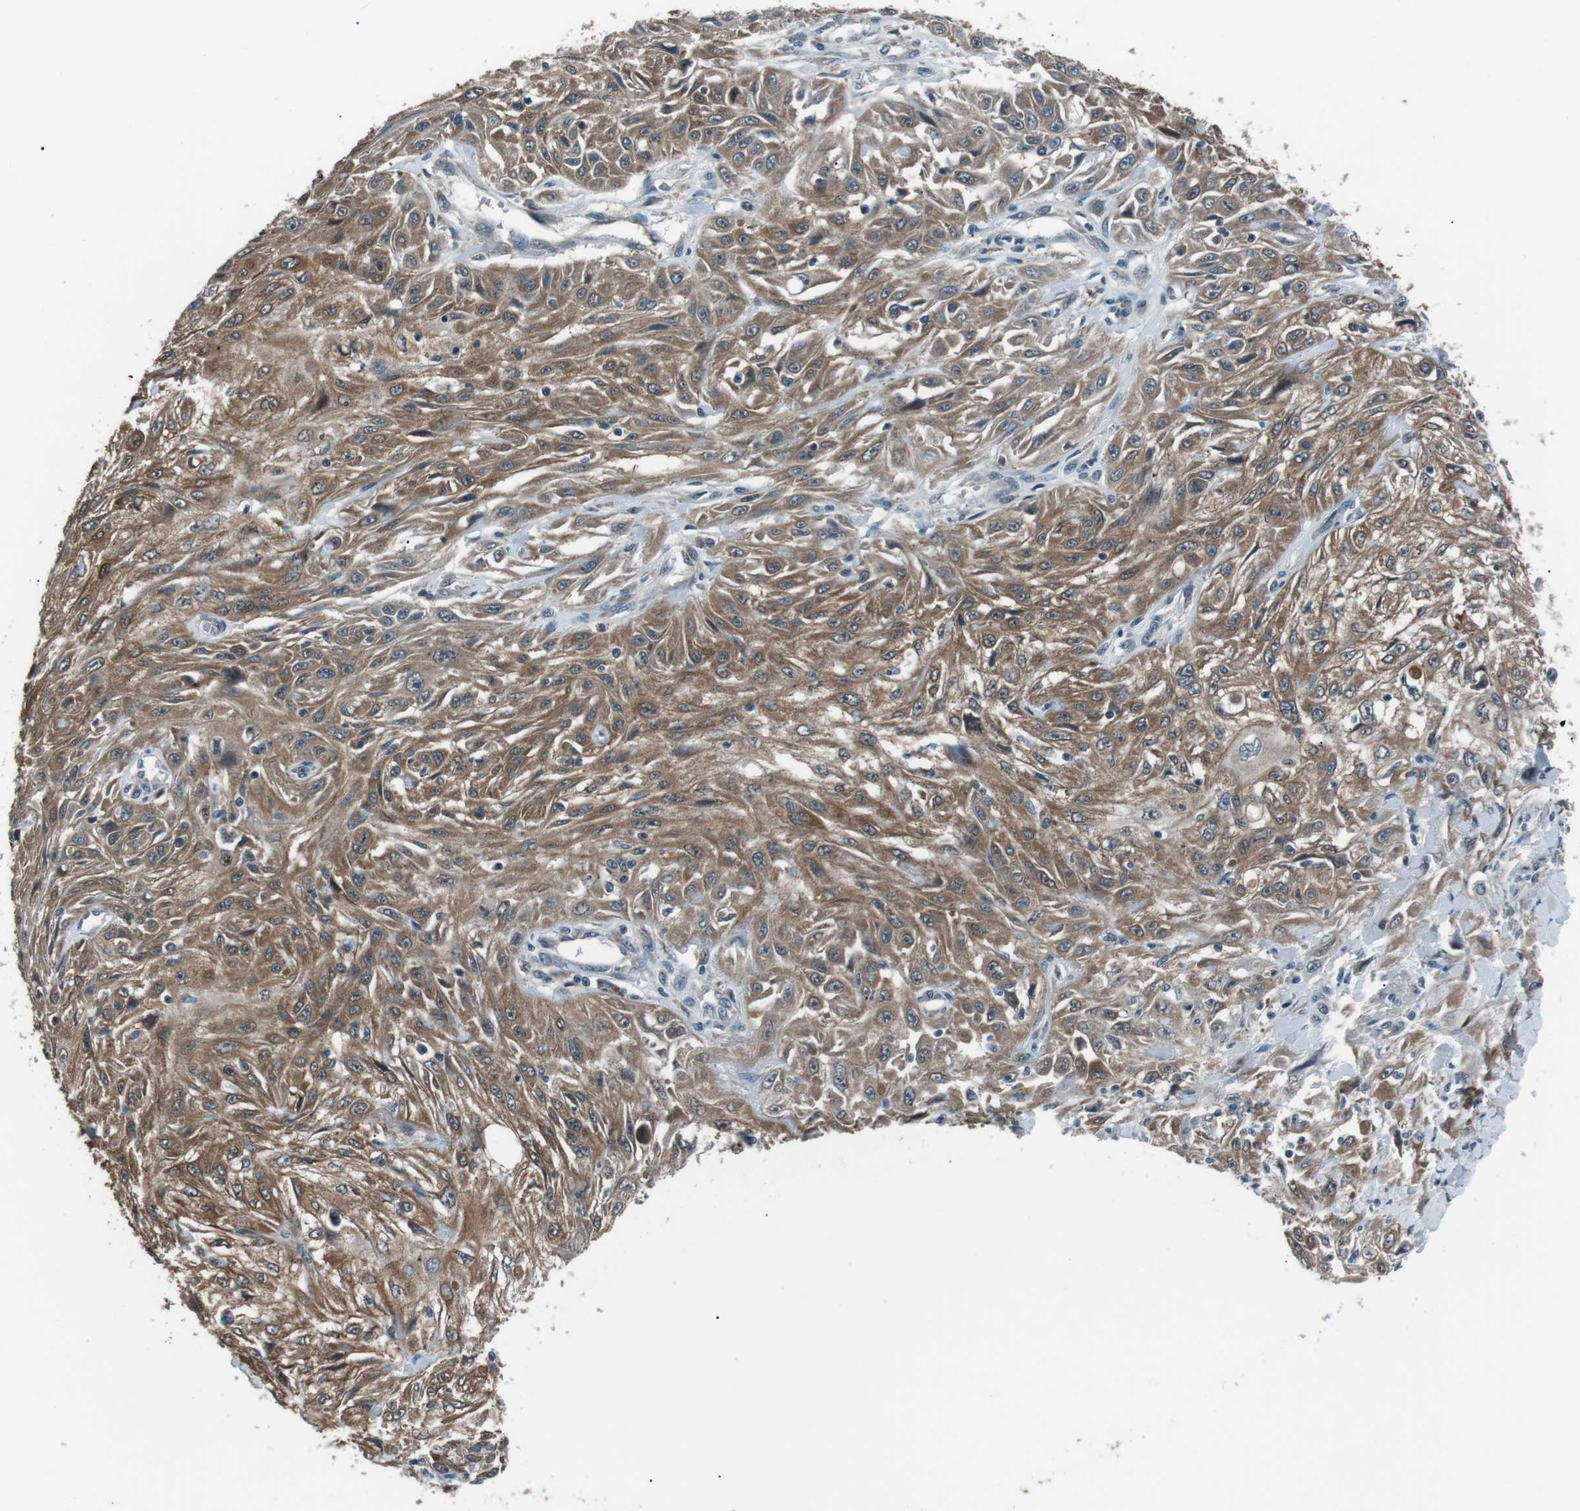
{"staining": {"intensity": "moderate", "quantity": ">75%", "location": "cytoplasmic/membranous"}, "tissue": "skin cancer", "cell_type": "Tumor cells", "image_type": "cancer", "snomed": [{"axis": "morphology", "description": "Squamous cell carcinoma, NOS"}, {"axis": "topography", "description": "Skin"}], "caption": "Protein expression analysis of human skin cancer (squamous cell carcinoma) reveals moderate cytoplasmic/membranous staining in approximately >75% of tumor cells. (IHC, brightfield microscopy, high magnification).", "gene": "LRIG2", "patient": {"sex": "male", "age": 75}}